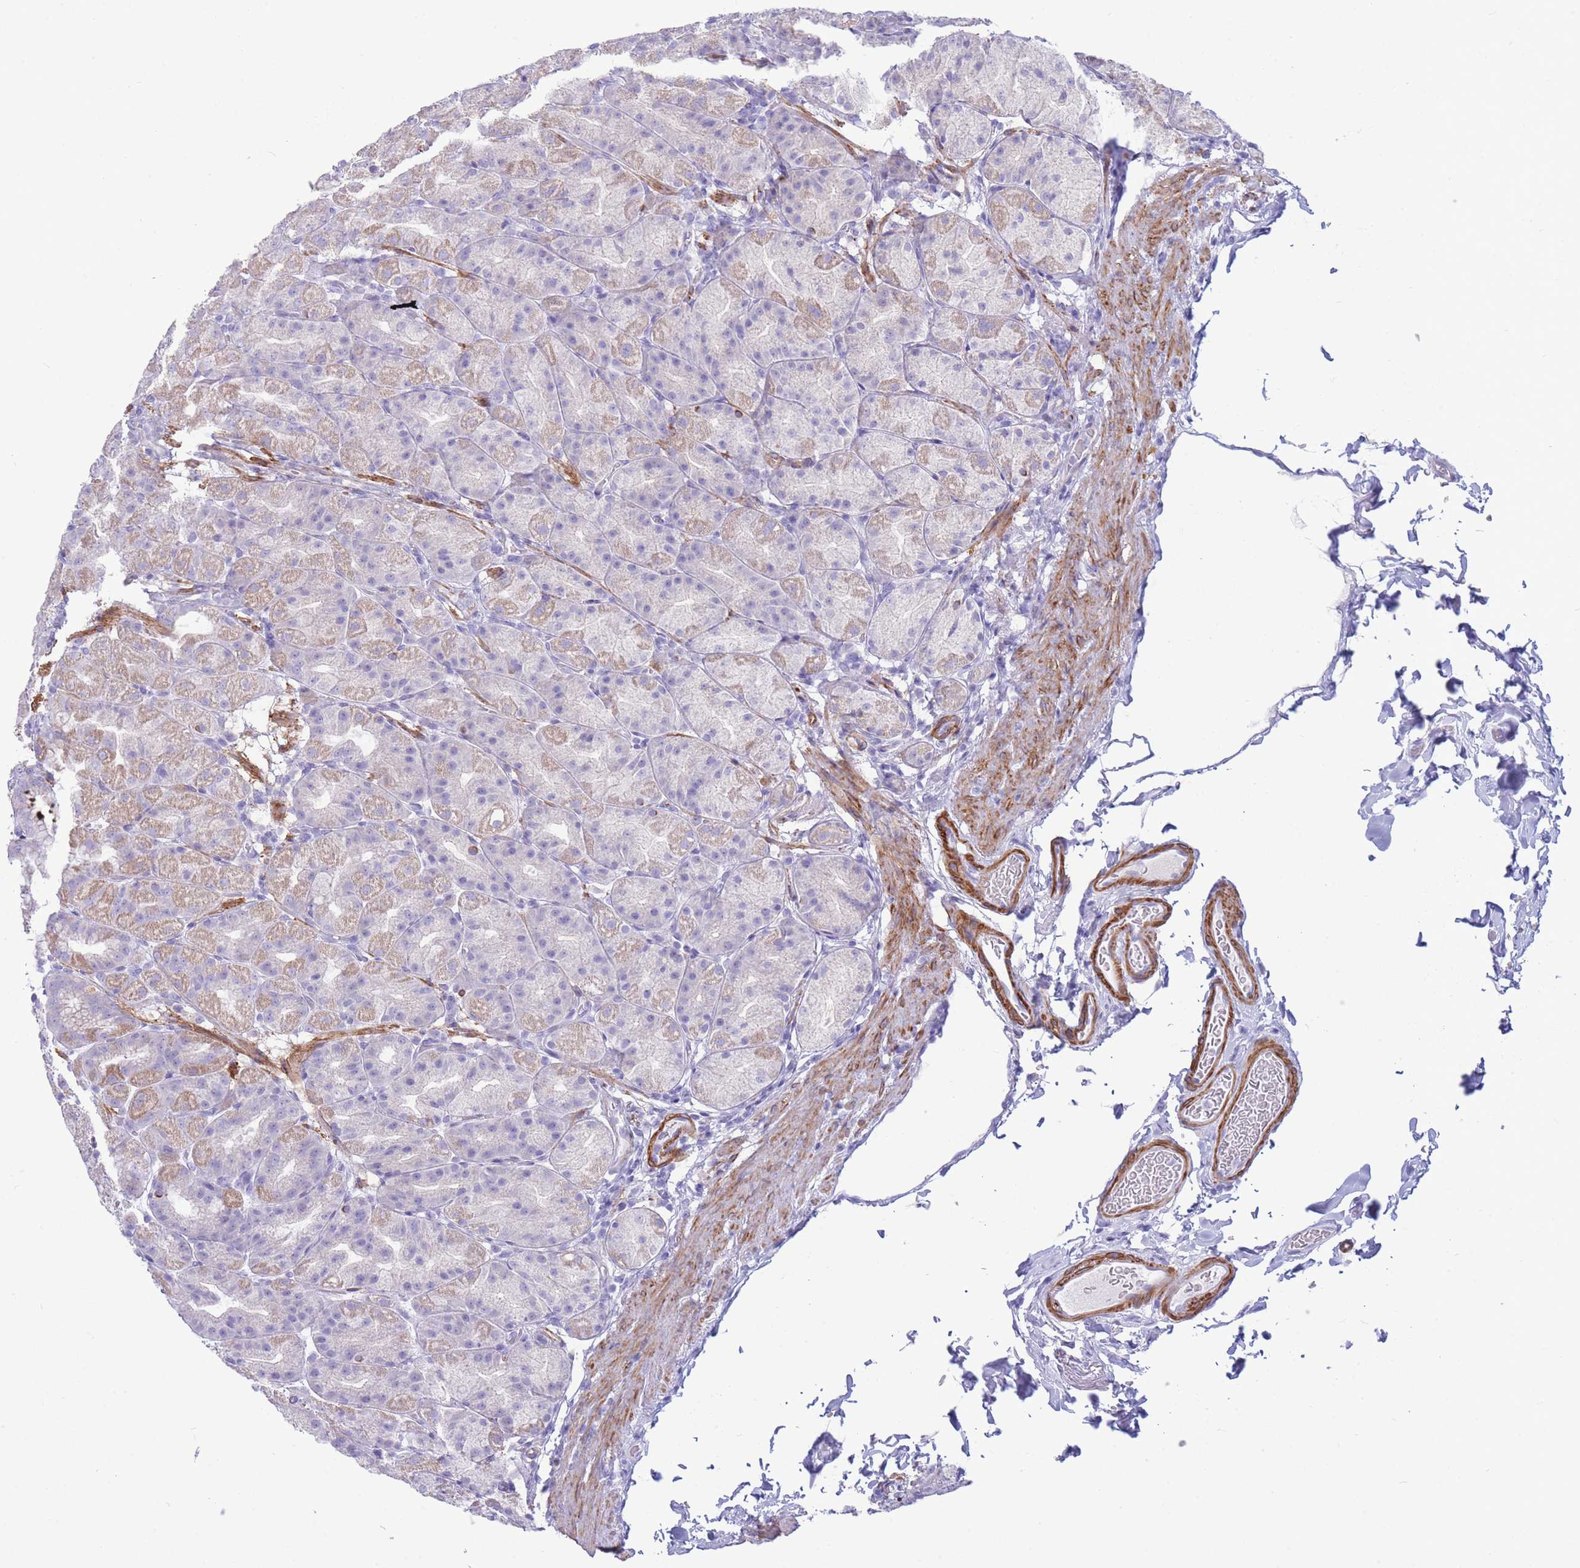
{"staining": {"intensity": "moderate", "quantity": "25%-75%", "location": "cytoplasmic/membranous"}, "tissue": "stomach", "cell_type": "Glandular cells", "image_type": "normal", "snomed": [{"axis": "morphology", "description": "Normal tissue, NOS"}, {"axis": "topography", "description": "Stomach, upper"}, {"axis": "topography", "description": "Stomach"}], "caption": "This micrograph displays IHC staining of unremarkable stomach, with medium moderate cytoplasmic/membranous staining in approximately 25%-75% of glandular cells.", "gene": "VWA8", "patient": {"sex": "male", "age": 68}}